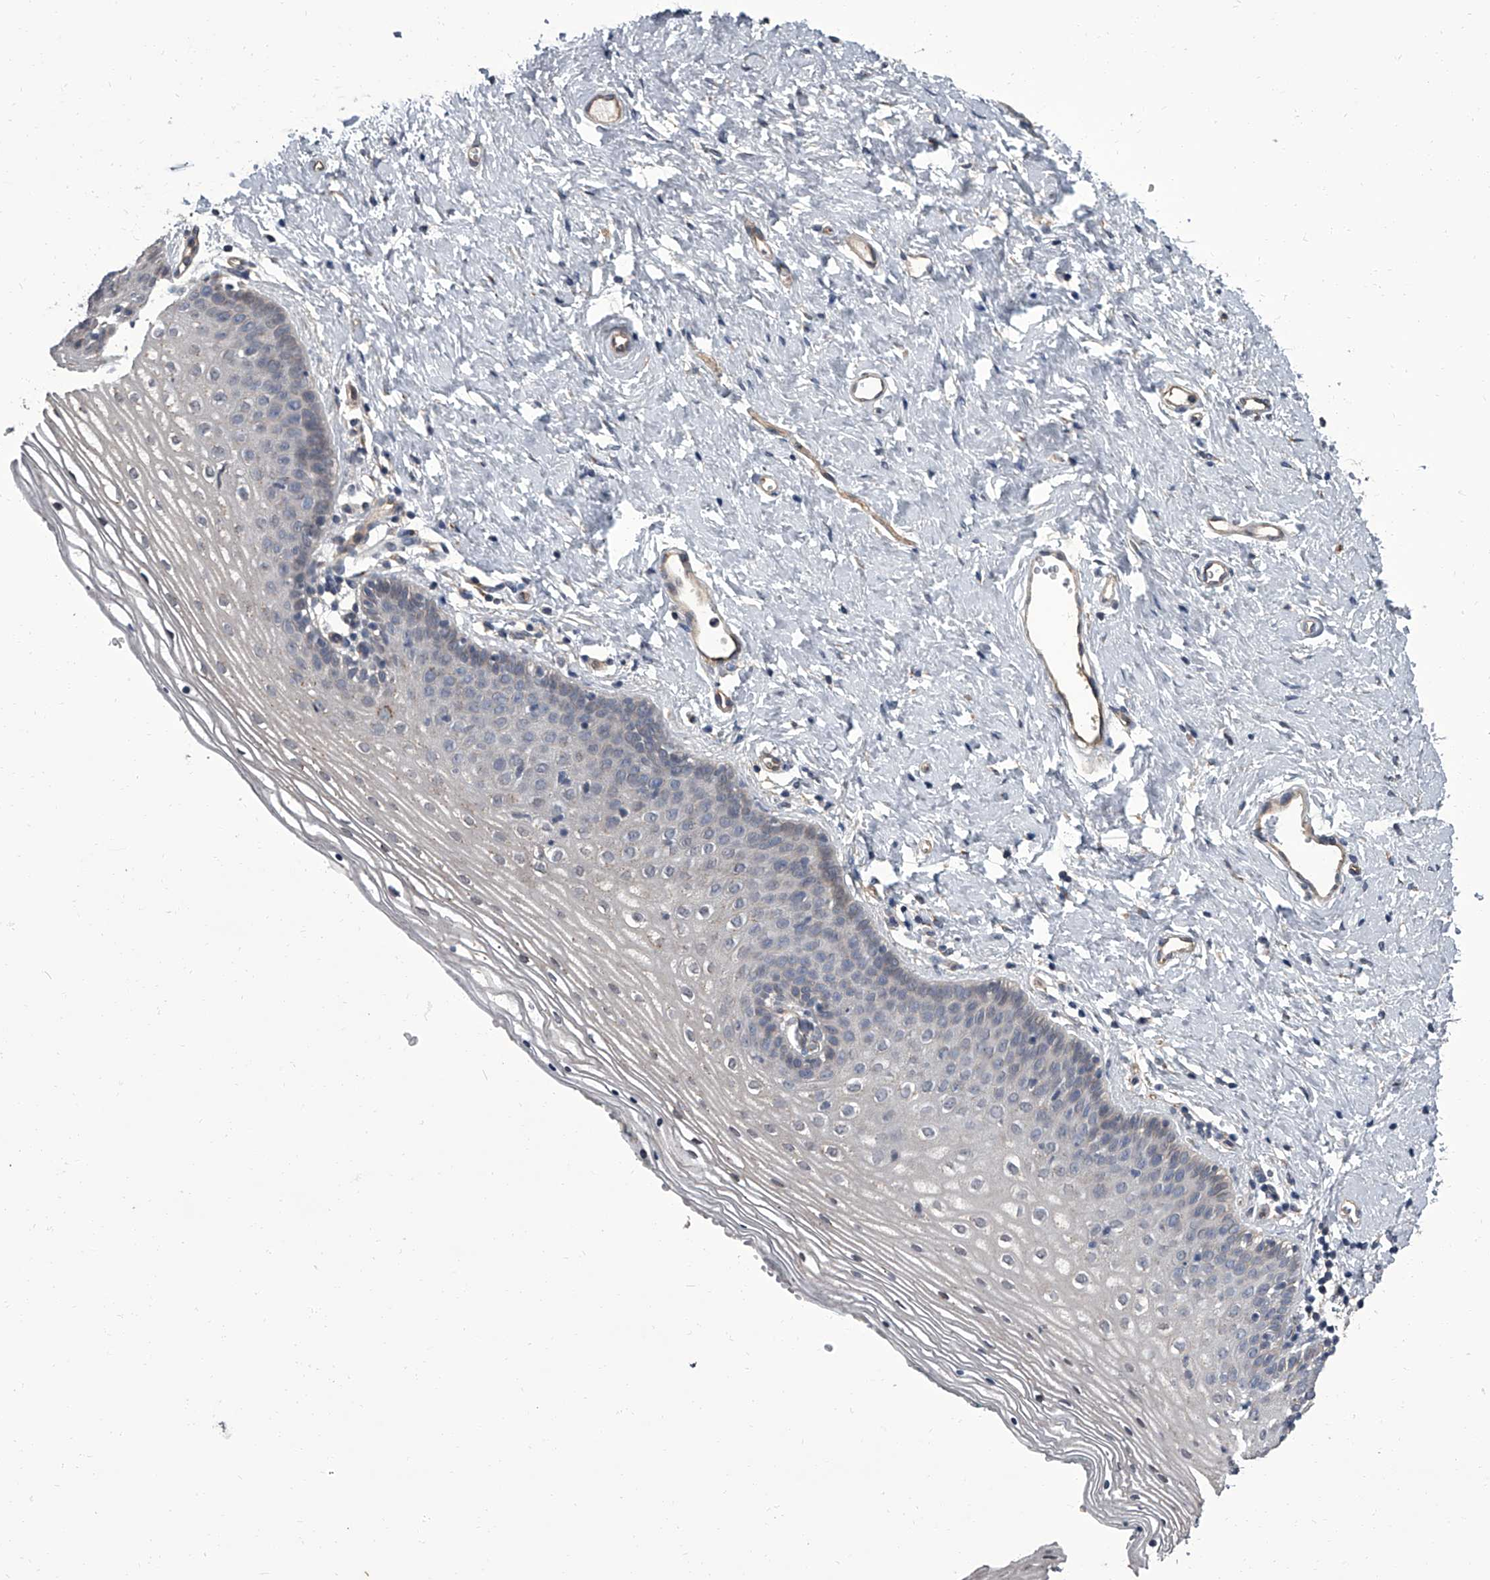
{"staining": {"intensity": "negative", "quantity": "none", "location": "none"}, "tissue": "vagina", "cell_type": "Squamous epithelial cells", "image_type": "normal", "snomed": [{"axis": "morphology", "description": "Normal tissue, NOS"}, {"axis": "topography", "description": "Vagina"}], "caption": "The image reveals no significant staining in squamous epithelial cells of vagina. (Brightfield microscopy of DAB IHC at high magnification).", "gene": "SIRT4", "patient": {"sex": "female", "age": 32}}